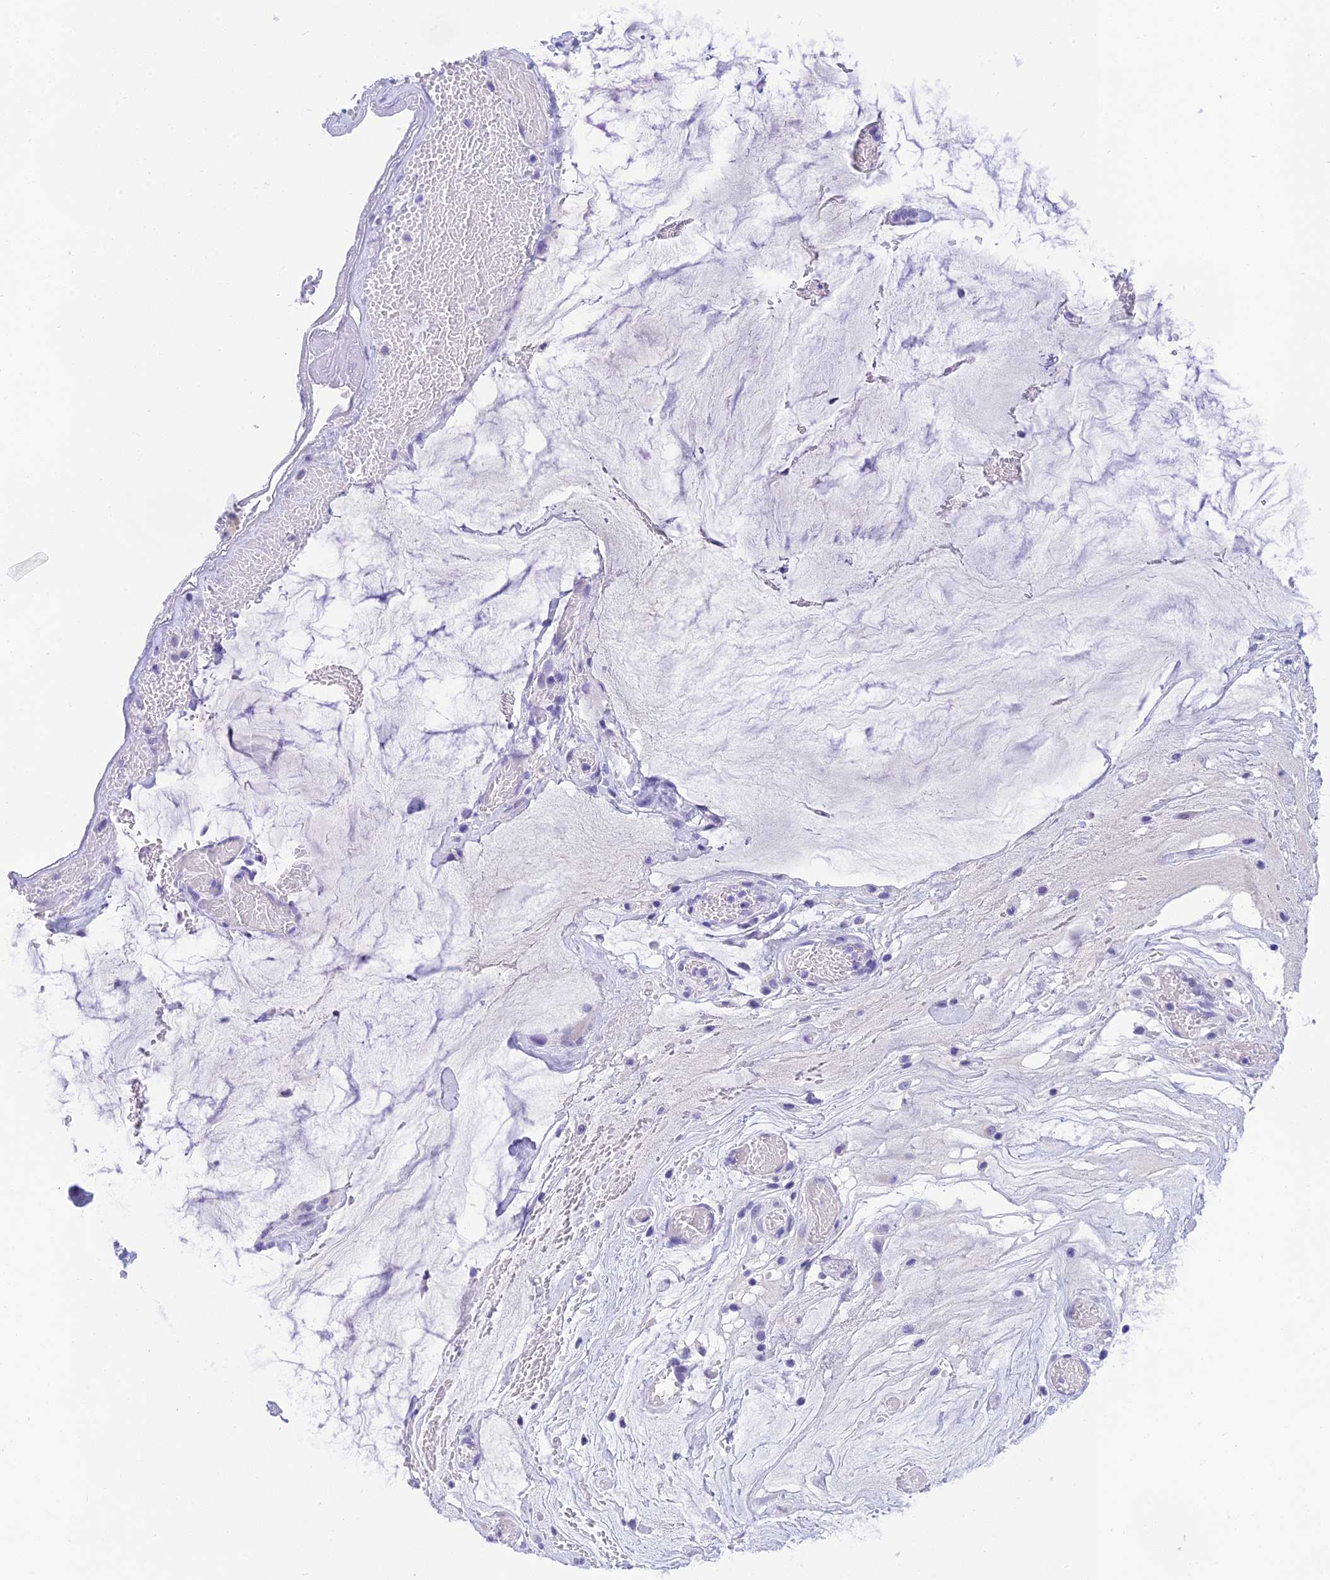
{"staining": {"intensity": "negative", "quantity": "none", "location": "none"}, "tissue": "ovarian cancer", "cell_type": "Tumor cells", "image_type": "cancer", "snomed": [{"axis": "morphology", "description": "Cystadenocarcinoma, mucinous, NOS"}, {"axis": "topography", "description": "Ovary"}], "caption": "An image of human ovarian cancer is negative for staining in tumor cells. The staining was performed using DAB (3,3'-diaminobenzidine) to visualize the protein expression in brown, while the nuclei were stained in blue with hematoxylin (Magnification: 20x).", "gene": "KDELR3", "patient": {"sex": "female", "age": 73}}